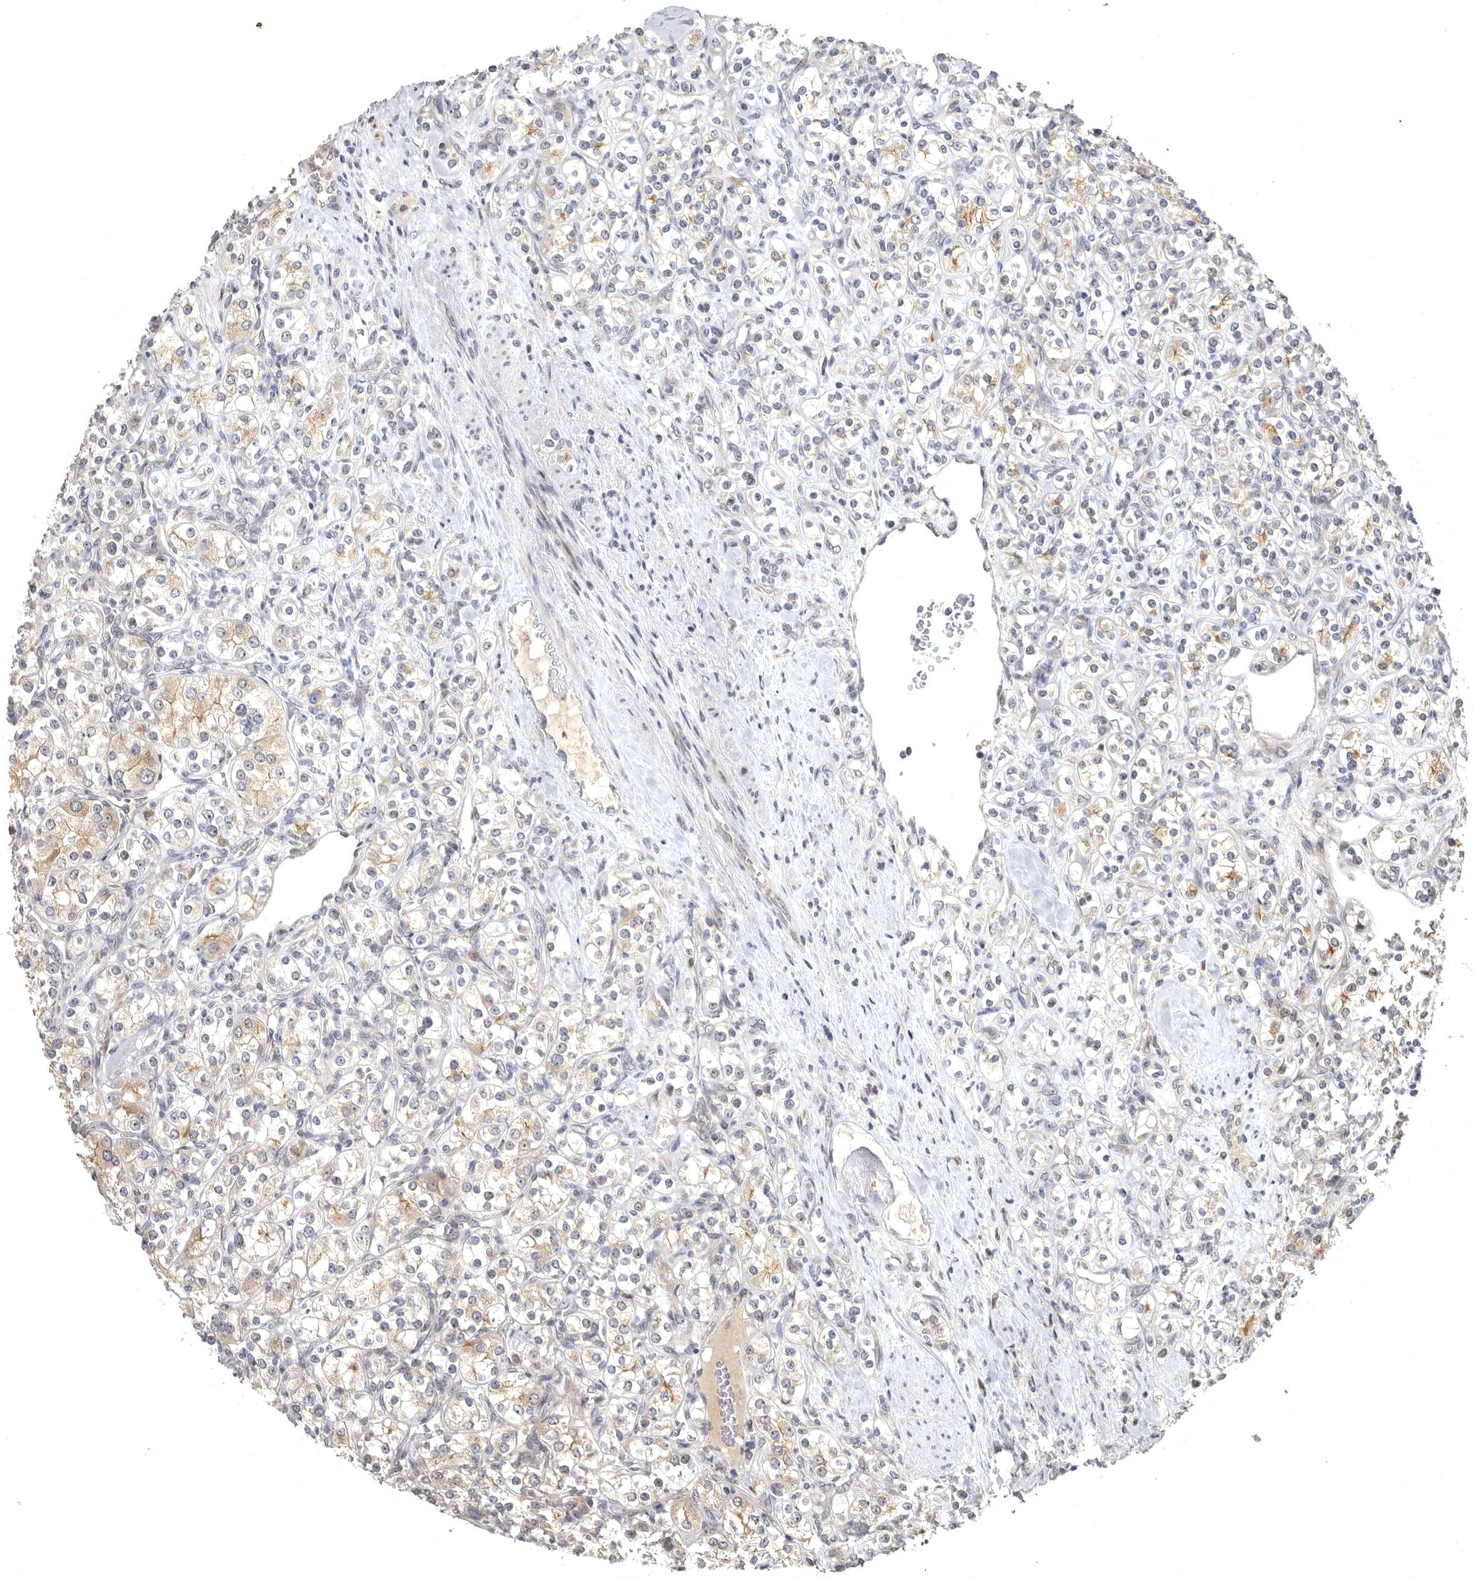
{"staining": {"intensity": "weak", "quantity": "25%-75%", "location": "cytoplasmic/membranous"}, "tissue": "renal cancer", "cell_type": "Tumor cells", "image_type": "cancer", "snomed": [{"axis": "morphology", "description": "Adenocarcinoma, NOS"}, {"axis": "topography", "description": "Kidney"}], "caption": "Immunohistochemistry (IHC) photomicrograph of renal cancer stained for a protein (brown), which displays low levels of weak cytoplasmic/membranous staining in approximately 25%-75% of tumor cells.", "gene": "MAN2A1", "patient": {"sex": "male", "age": 77}}